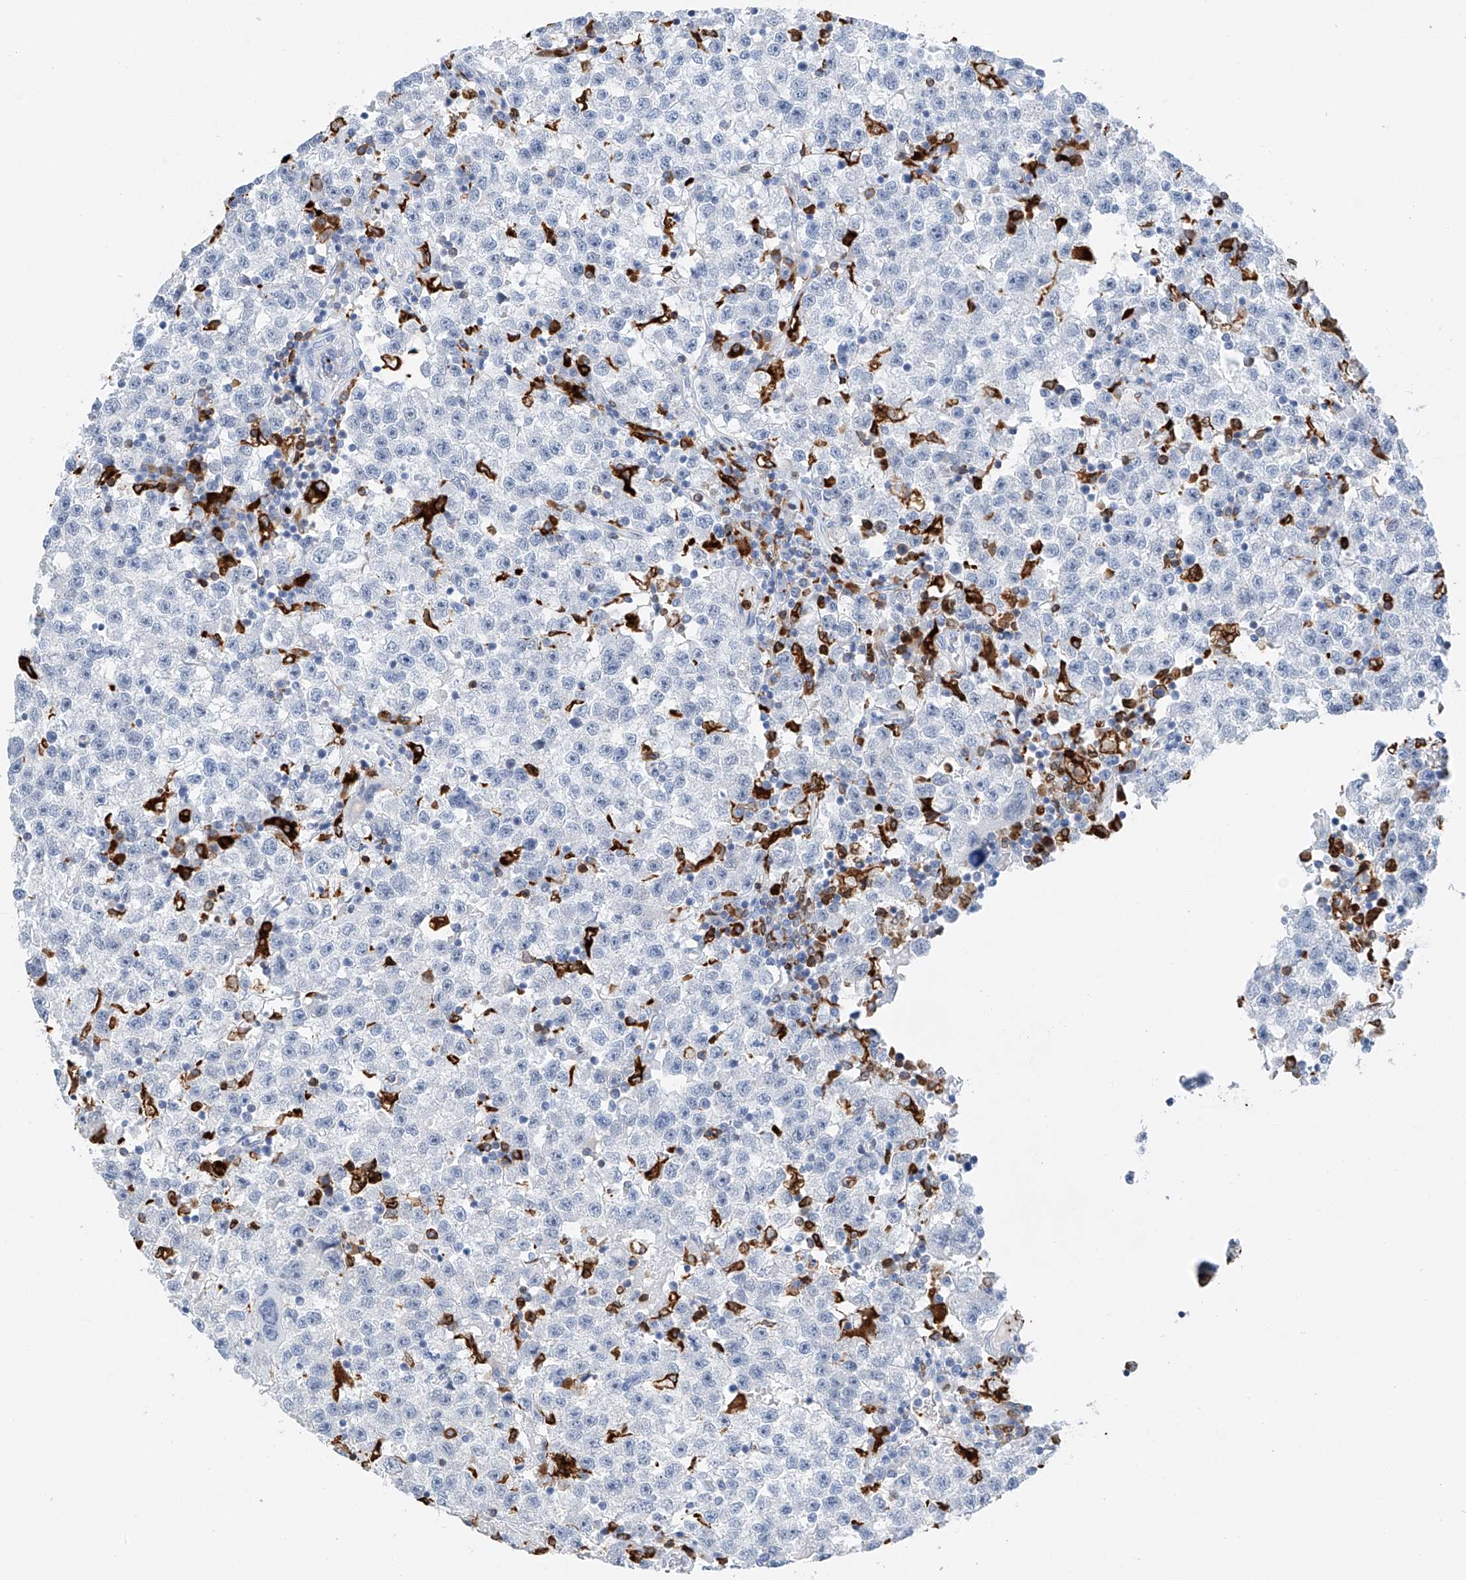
{"staining": {"intensity": "negative", "quantity": "none", "location": "none"}, "tissue": "testis cancer", "cell_type": "Tumor cells", "image_type": "cancer", "snomed": [{"axis": "morphology", "description": "Seminoma, NOS"}, {"axis": "topography", "description": "Testis"}], "caption": "DAB (3,3'-diaminobenzidine) immunohistochemical staining of seminoma (testis) demonstrates no significant positivity in tumor cells. (DAB immunohistochemistry (IHC), high magnification).", "gene": "TBXAS1", "patient": {"sex": "male", "age": 22}}